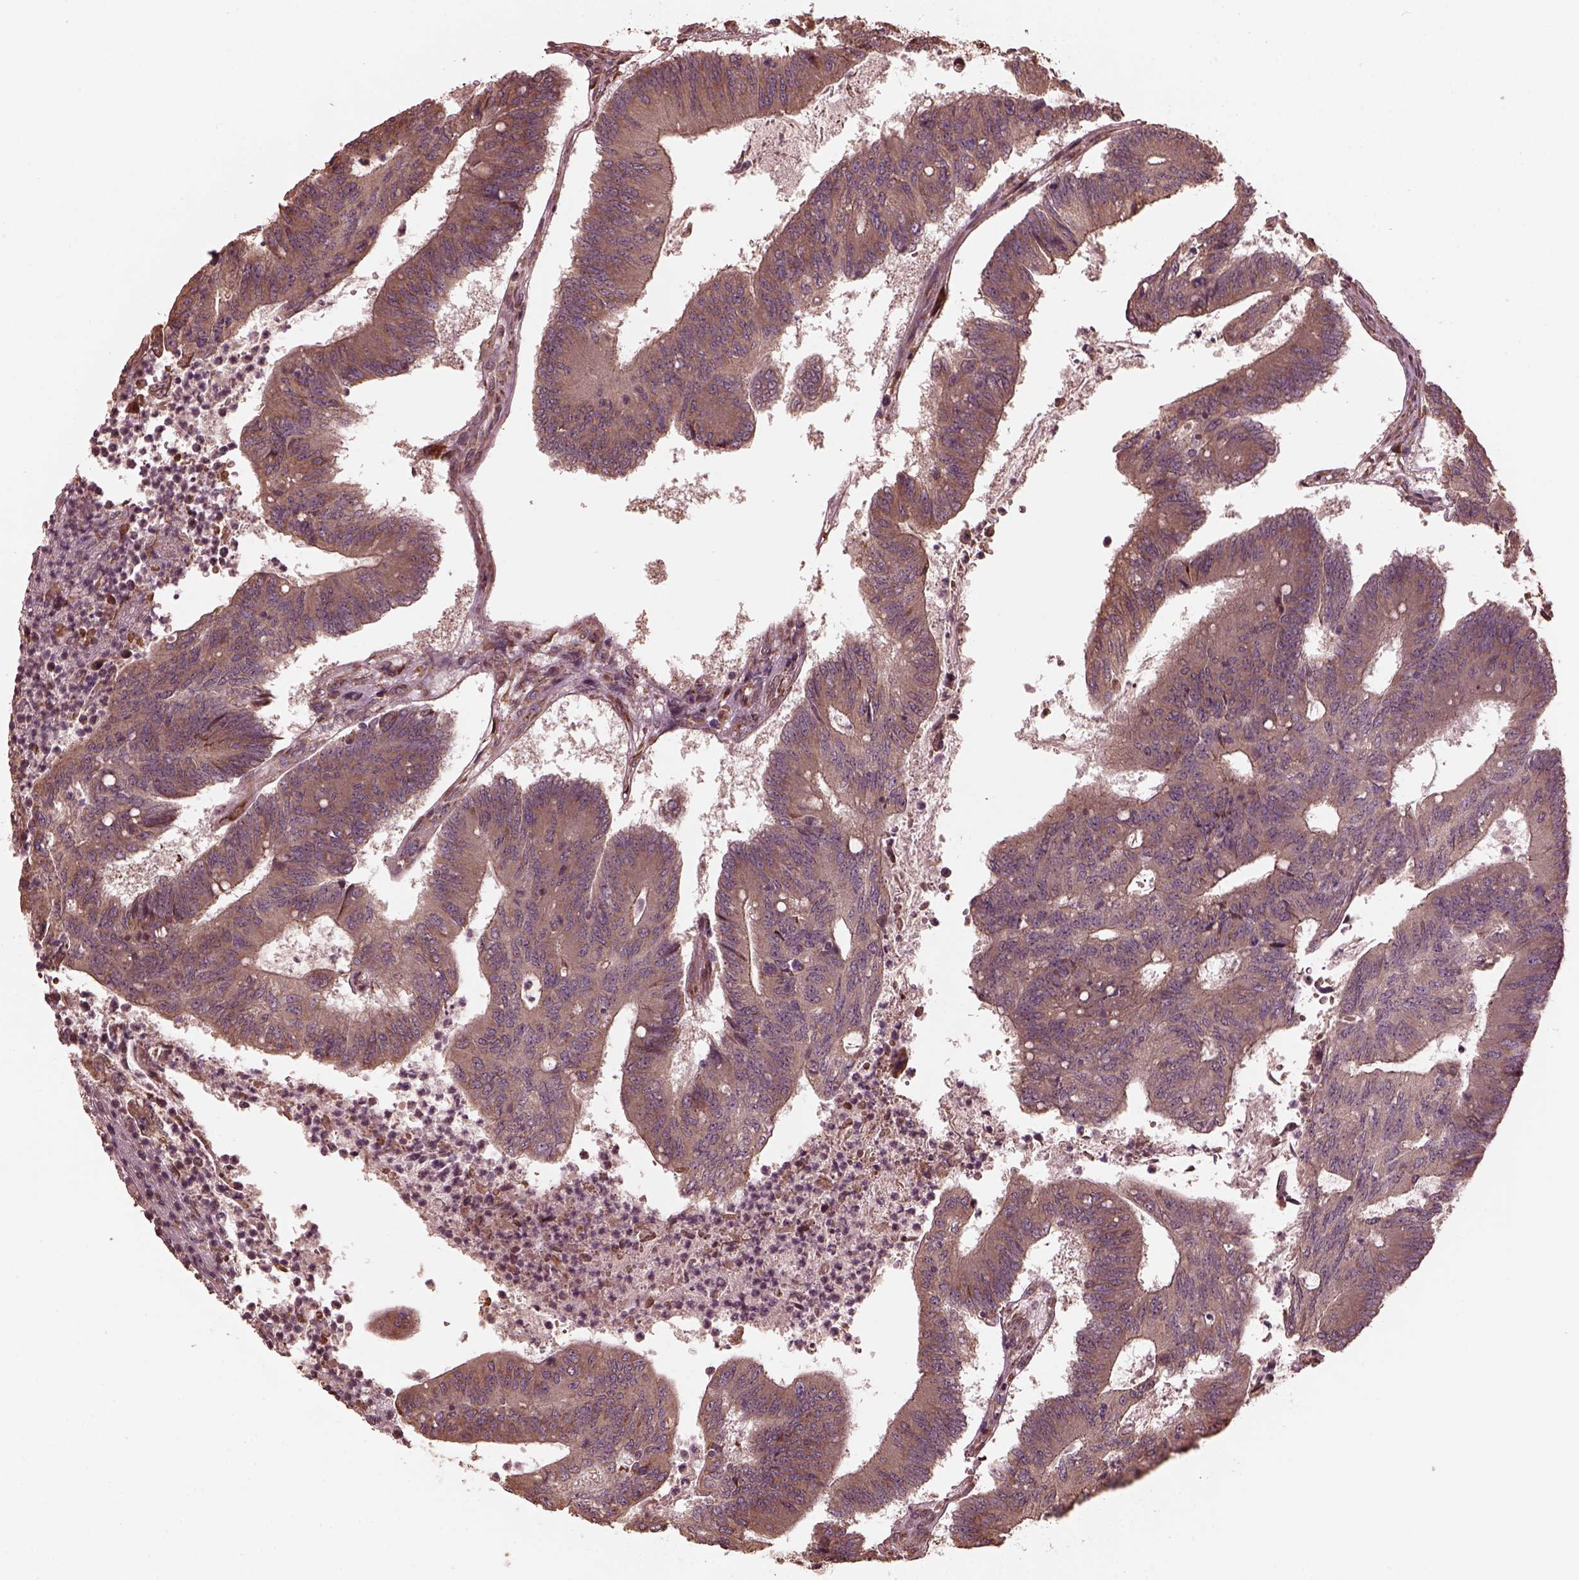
{"staining": {"intensity": "weak", "quantity": ">75%", "location": "cytoplasmic/membranous"}, "tissue": "colorectal cancer", "cell_type": "Tumor cells", "image_type": "cancer", "snomed": [{"axis": "morphology", "description": "Adenocarcinoma, NOS"}, {"axis": "topography", "description": "Colon"}], "caption": "Immunohistochemical staining of human colorectal cancer demonstrates low levels of weak cytoplasmic/membranous protein staining in approximately >75% of tumor cells.", "gene": "ZNF292", "patient": {"sex": "female", "age": 70}}